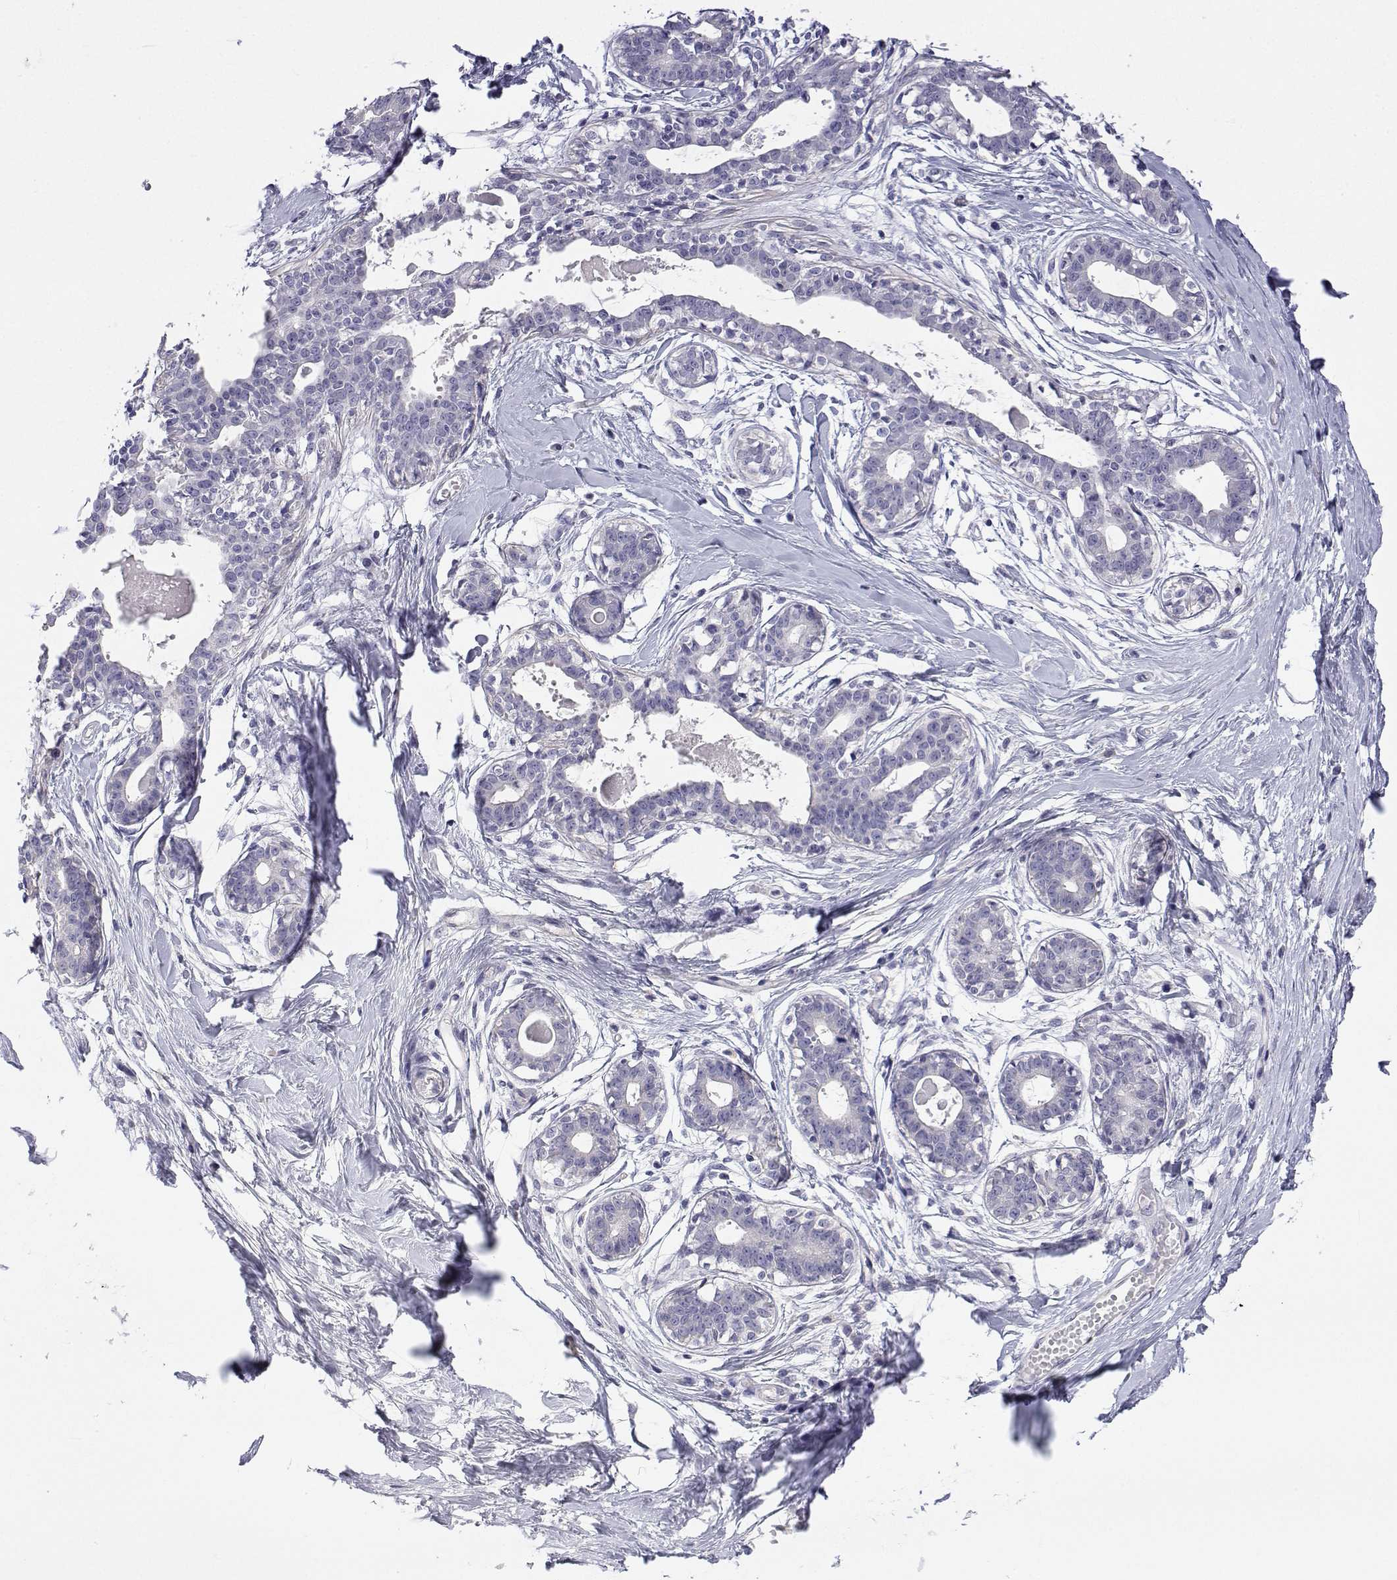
{"staining": {"intensity": "negative", "quantity": "none", "location": "none"}, "tissue": "breast", "cell_type": "Adipocytes", "image_type": "normal", "snomed": [{"axis": "morphology", "description": "Normal tissue, NOS"}, {"axis": "topography", "description": "Breast"}], "caption": "IHC histopathology image of normal human breast stained for a protein (brown), which shows no staining in adipocytes. (DAB immunohistochemistry (IHC), high magnification).", "gene": "ANKRD65", "patient": {"sex": "female", "age": 45}}